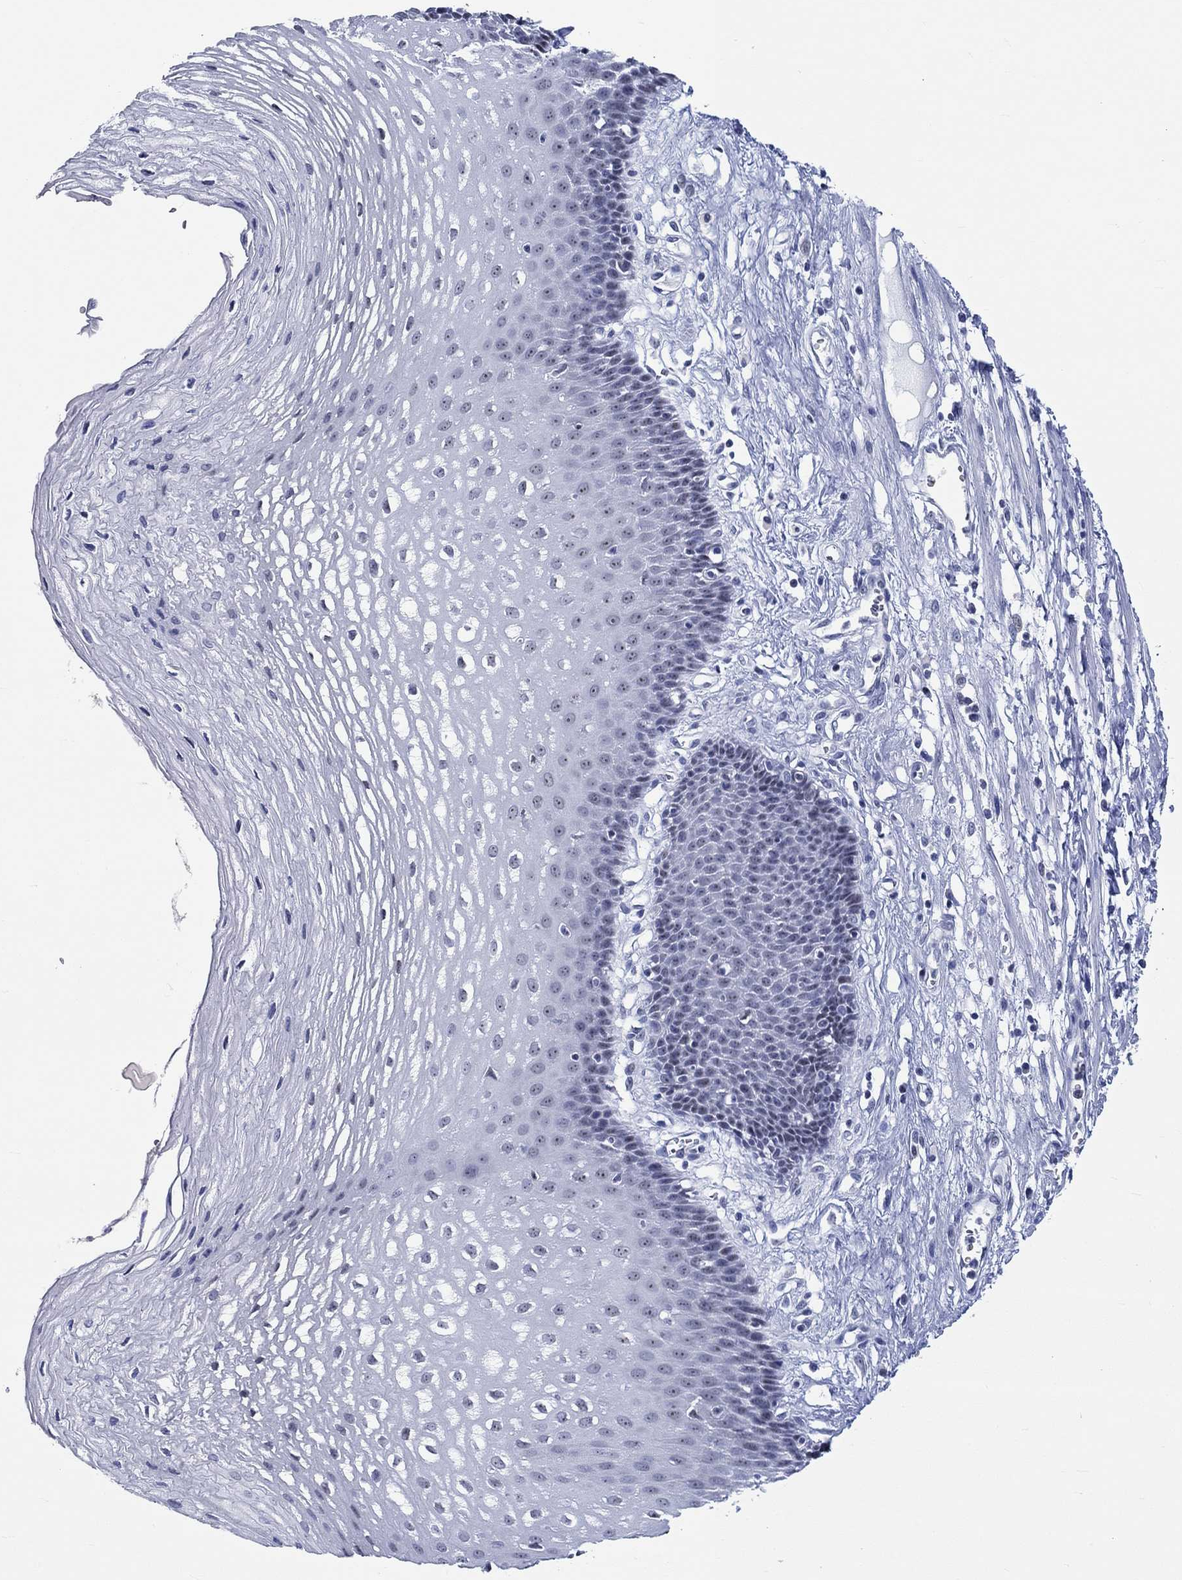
{"staining": {"intensity": "strong", "quantity": "25%-75%", "location": "nuclear"}, "tissue": "esophagus", "cell_type": "Squamous epithelial cells", "image_type": "normal", "snomed": [{"axis": "morphology", "description": "Normal tissue, NOS"}, {"axis": "topography", "description": "Esophagus"}], "caption": "Immunohistochemical staining of unremarkable esophagus exhibits strong nuclear protein expression in approximately 25%-75% of squamous epithelial cells. The protein of interest is shown in brown color, while the nuclei are stained blue.", "gene": "ZNF446", "patient": {"sex": "male", "age": 72}}